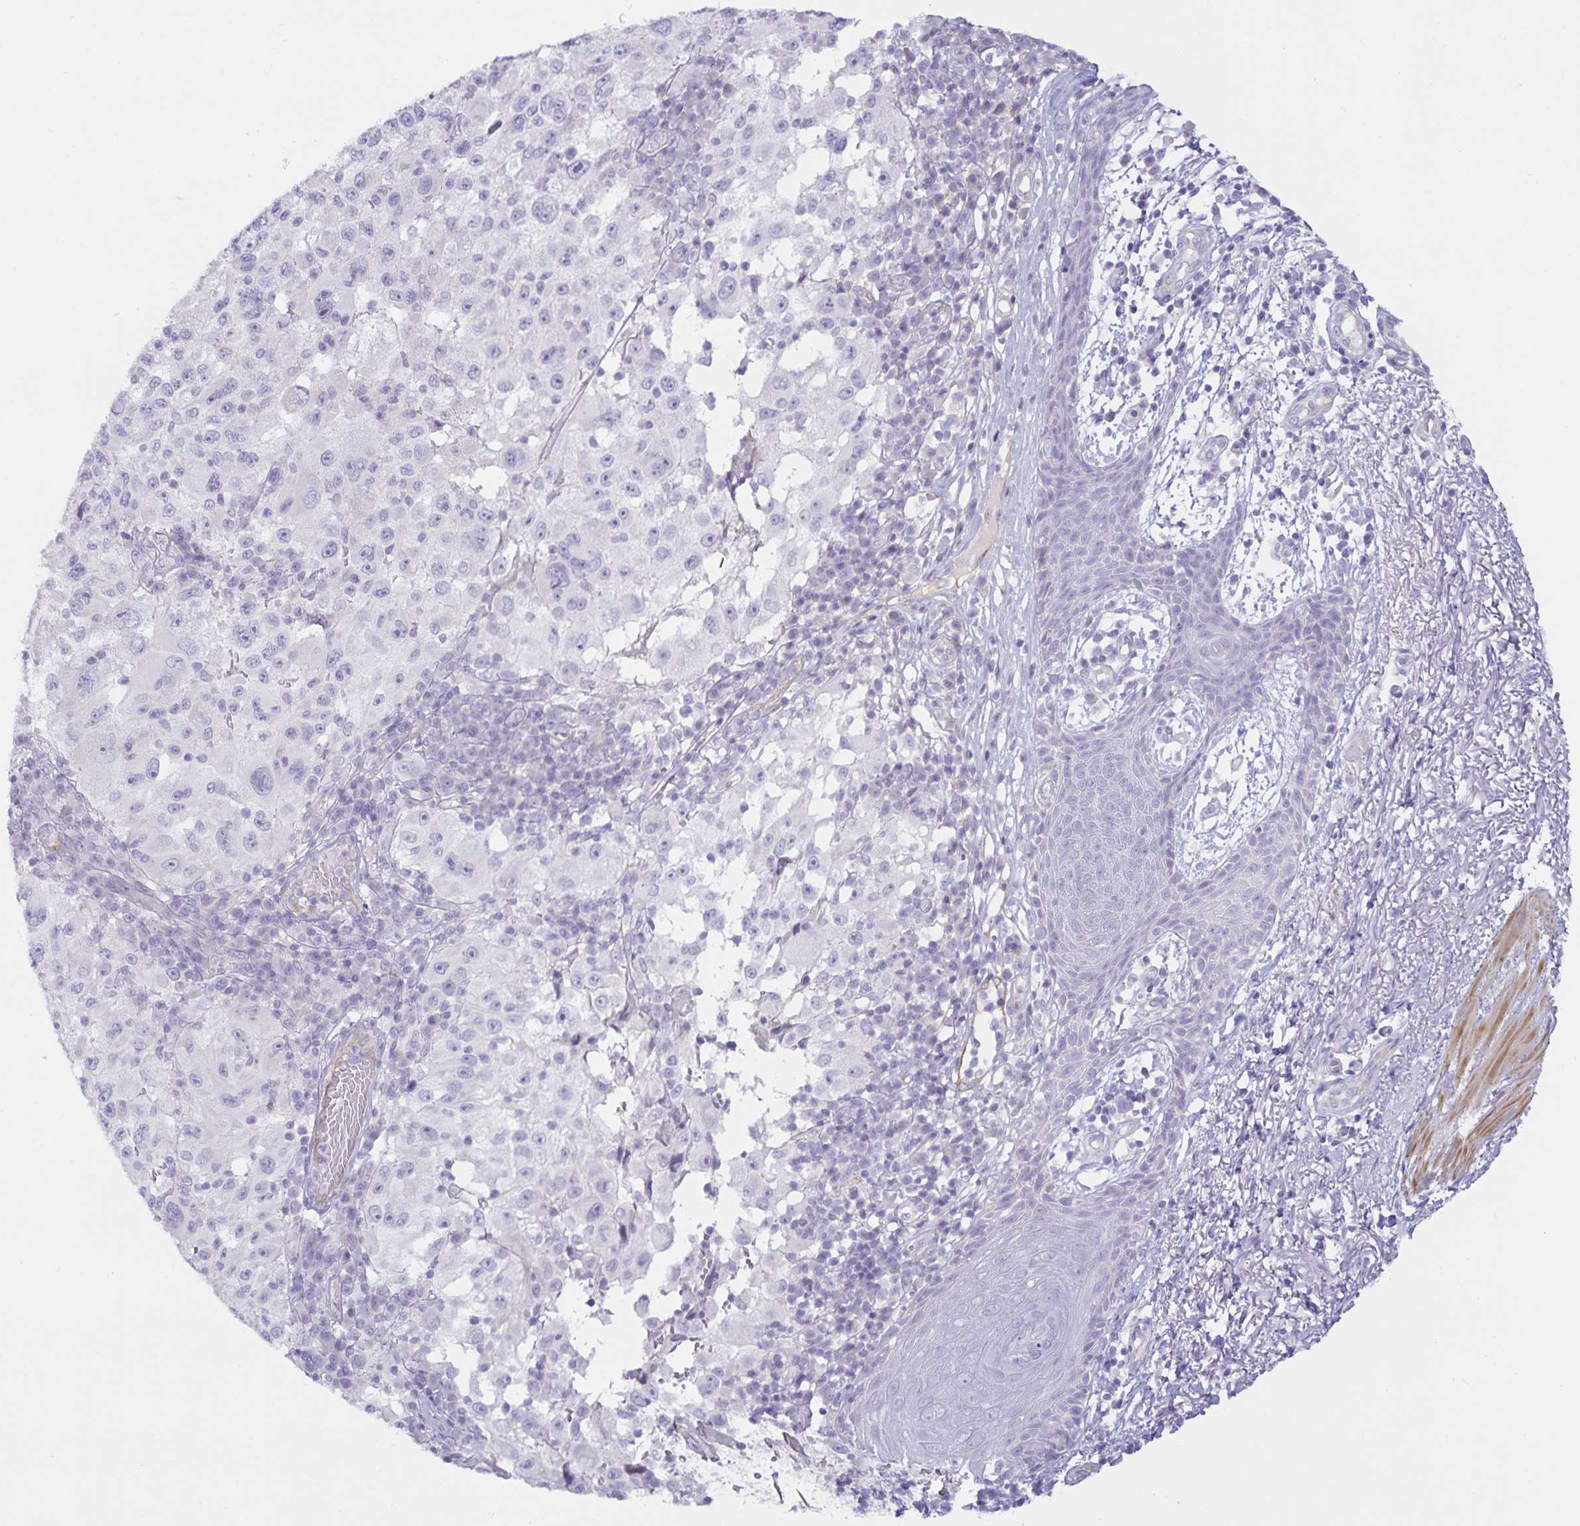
{"staining": {"intensity": "negative", "quantity": "none", "location": "none"}, "tissue": "melanoma", "cell_type": "Tumor cells", "image_type": "cancer", "snomed": [{"axis": "morphology", "description": "Malignant melanoma, NOS"}, {"axis": "topography", "description": "Skin"}], "caption": "Melanoma was stained to show a protein in brown. There is no significant expression in tumor cells.", "gene": "SPAG4", "patient": {"sex": "female", "age": 71}}